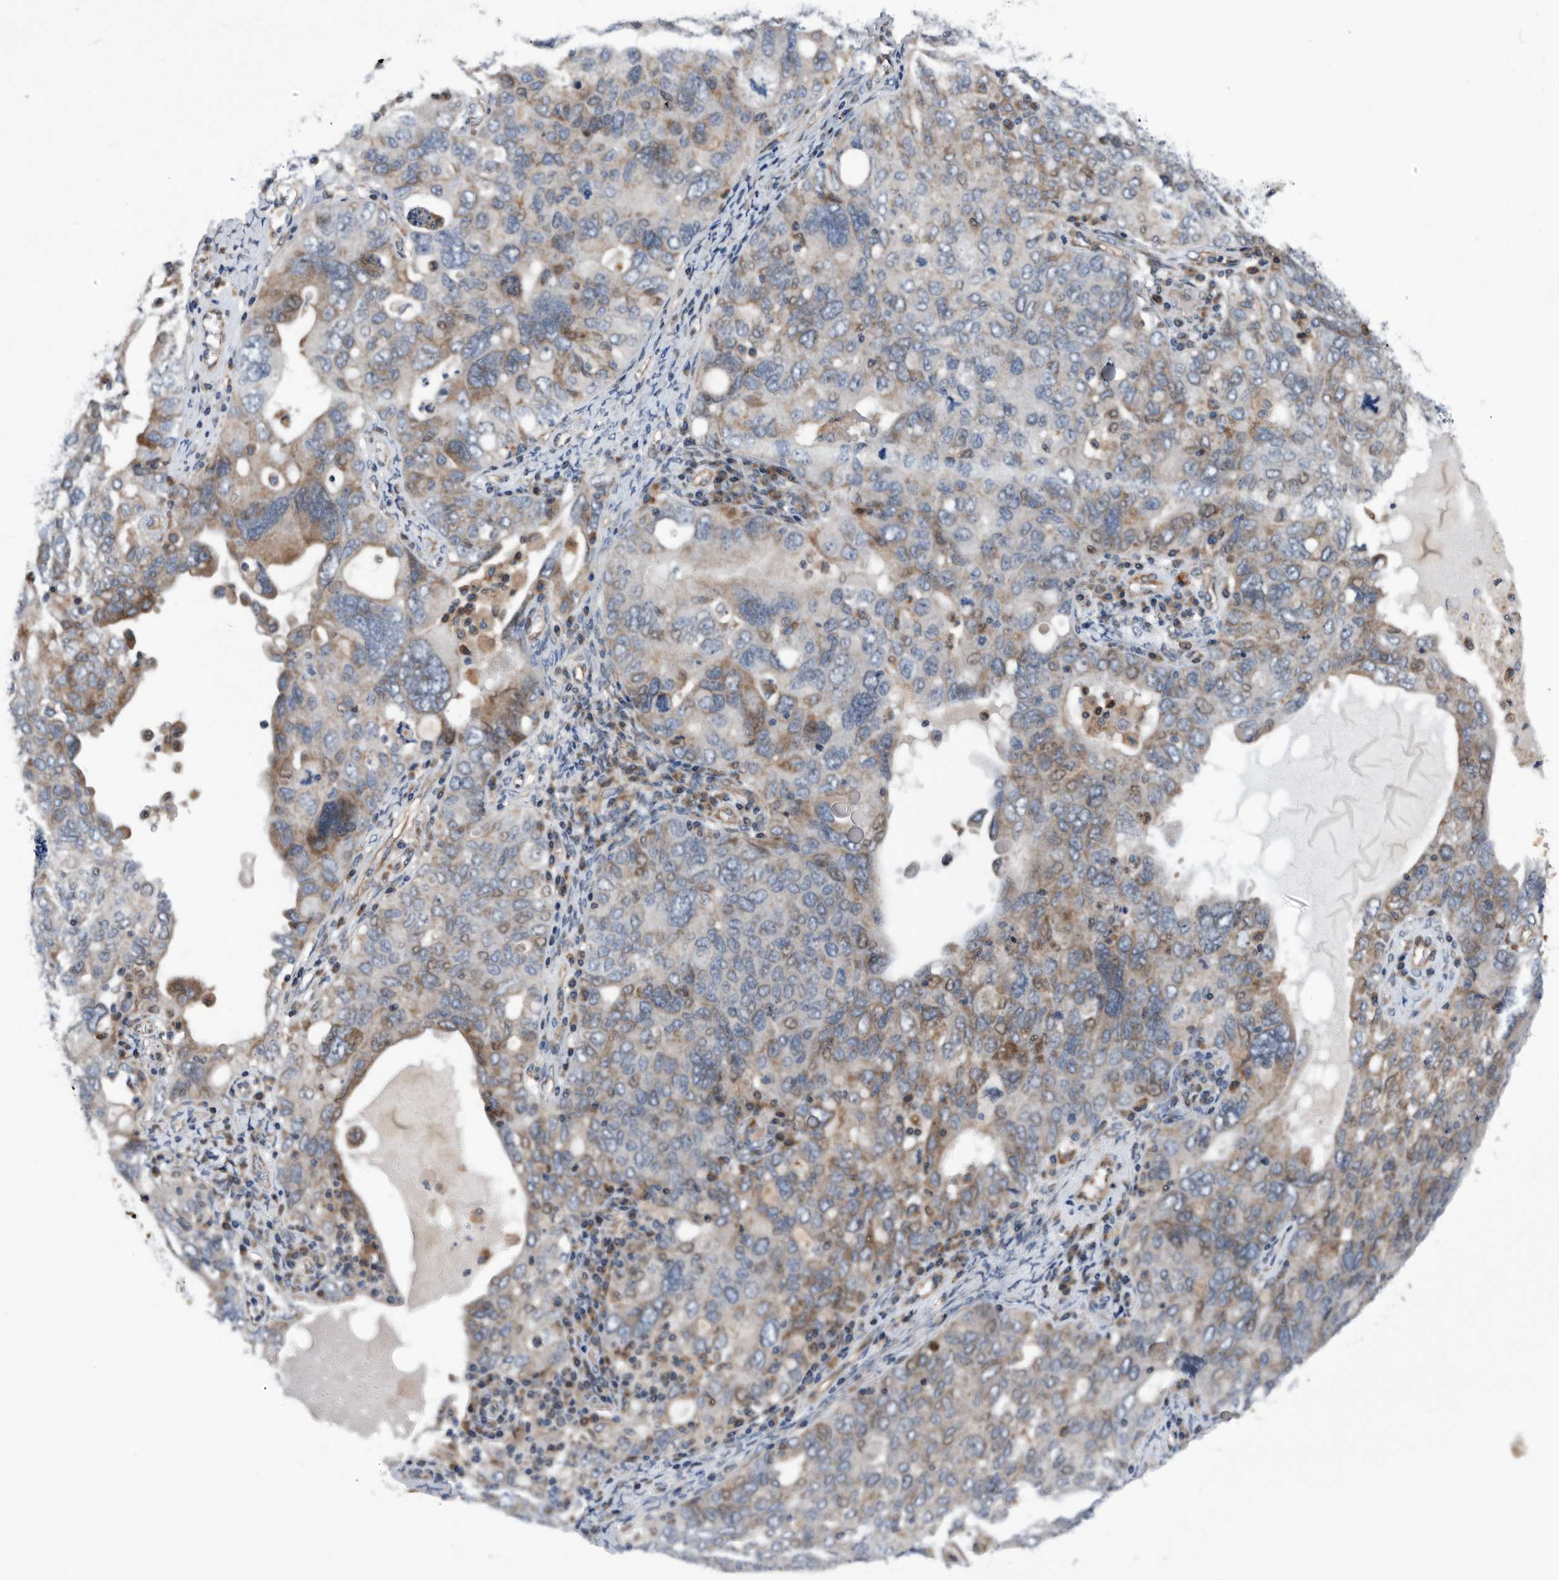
{"staining": {"intensity": "moderate", "quantity": "<25%", "location": "cytoplasmic/membranous"}, "tissue": "ovarian cancer", "cell_type": "Tumor cells", "image_type": "cancer", "snomed": [{"axis": "morphology", "description": "Carcinoma, endometroid"}, {"axis": "topography", "description": "Ovary"}], "caption": "Protein expression analysis of human ovarian cancer (endometroid carcinoma) reveals moderate cytoplasmic/membranous expression in about <25% of tumor cells.", "gene": "SERINC2", "patient": {"sex": "female", "age": 62}}